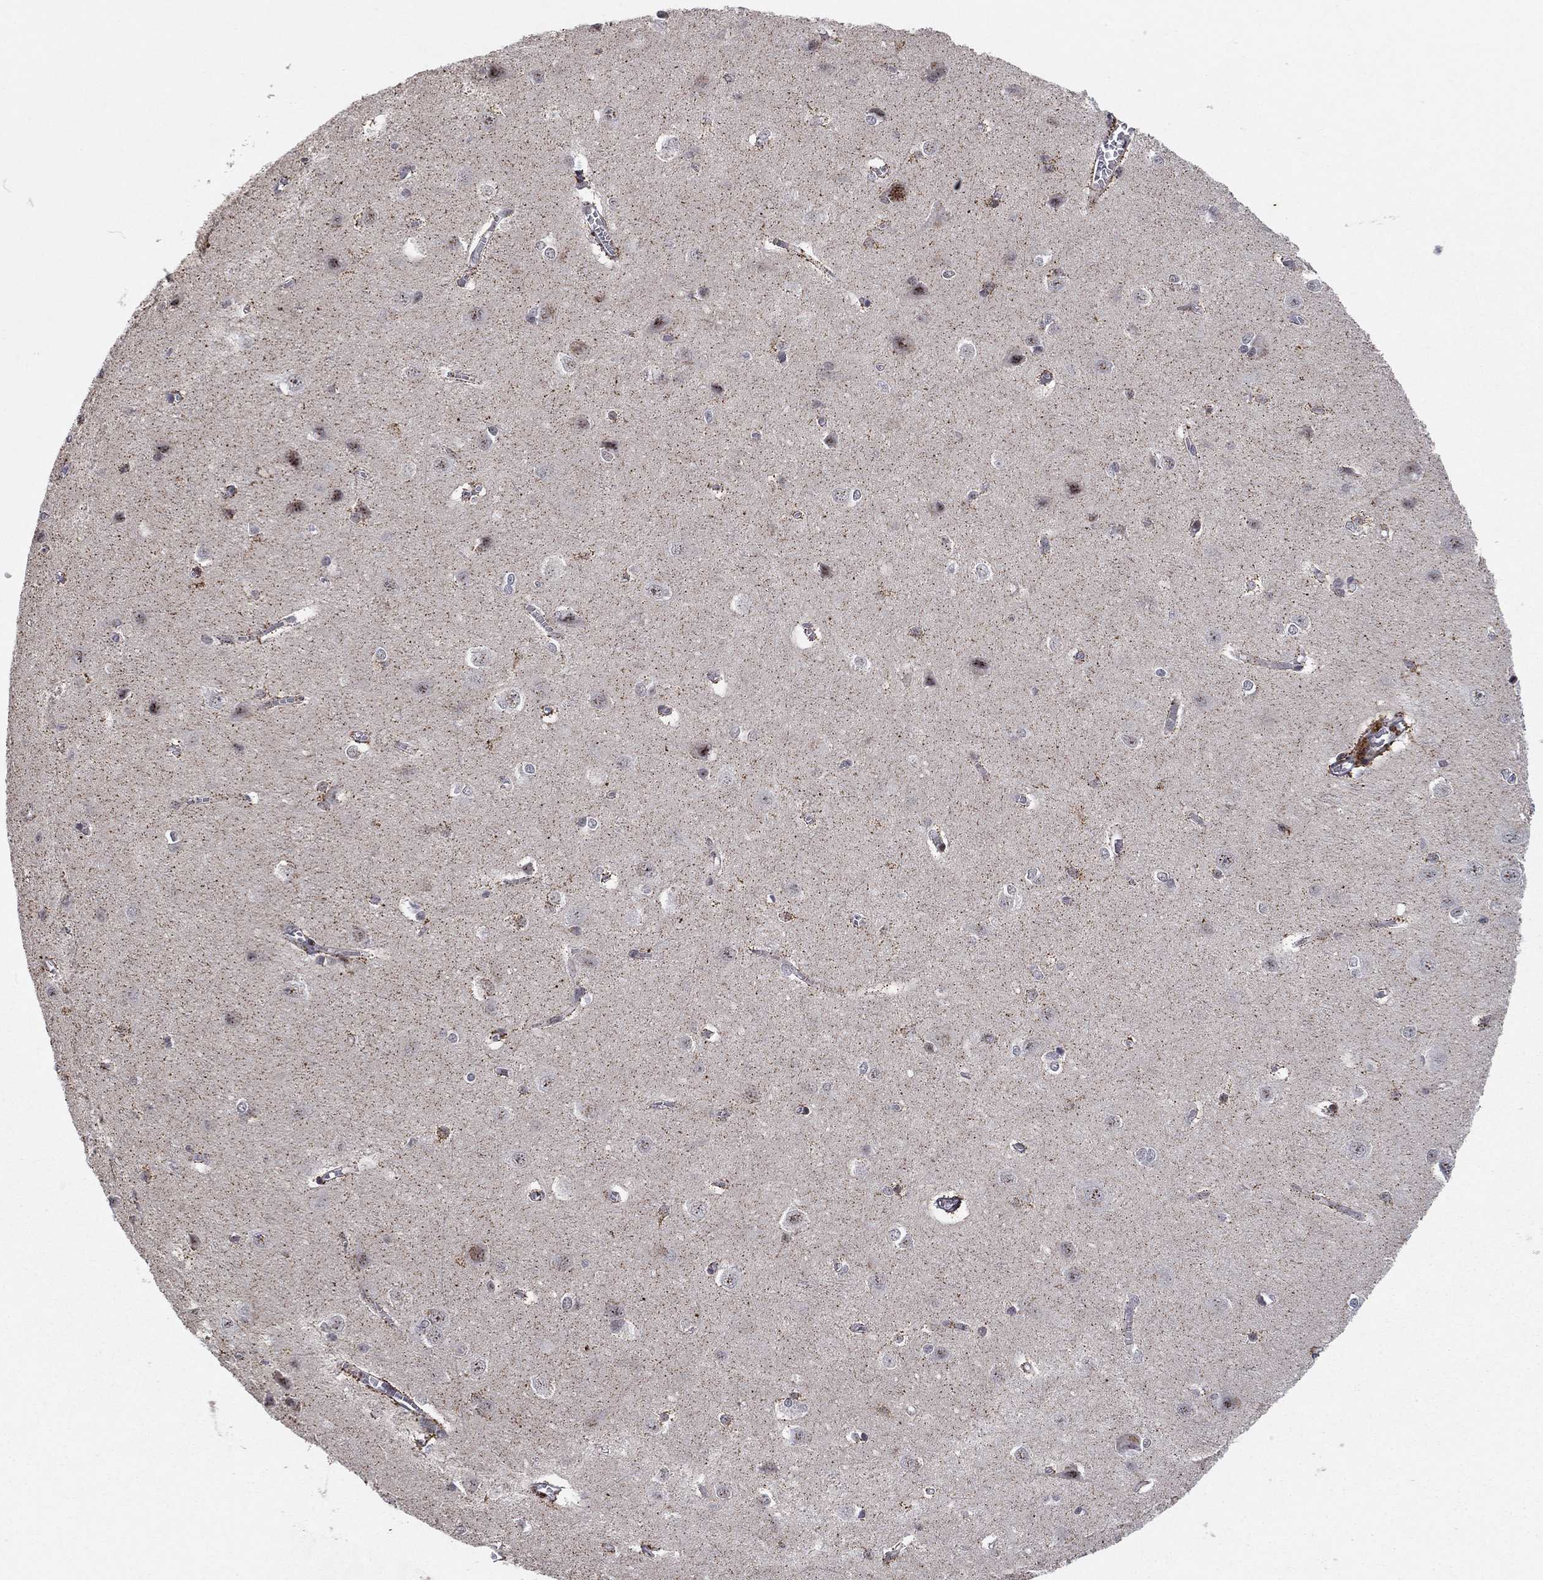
{"staining": {"intensity": "negative", "quantity": "none", "location": "none"}, "tissue": "cerebral cortex", "cell_type": "Endothelial cells", "image_type": "normal", "snomed": [{"axis": "morphology", "description": "Normal tissue, NOS"}, {"axis": "topography", "description": "Cerebral cortex"}], "caption": "High power microscopy photomicrograph of an immunohistochemistry (IHC) image of unremarkable cerebral cortex, revealing no significant expression in endothelial cells.", "gene": "ZNF395", "patient": {"sex": "male", "age": 37}}